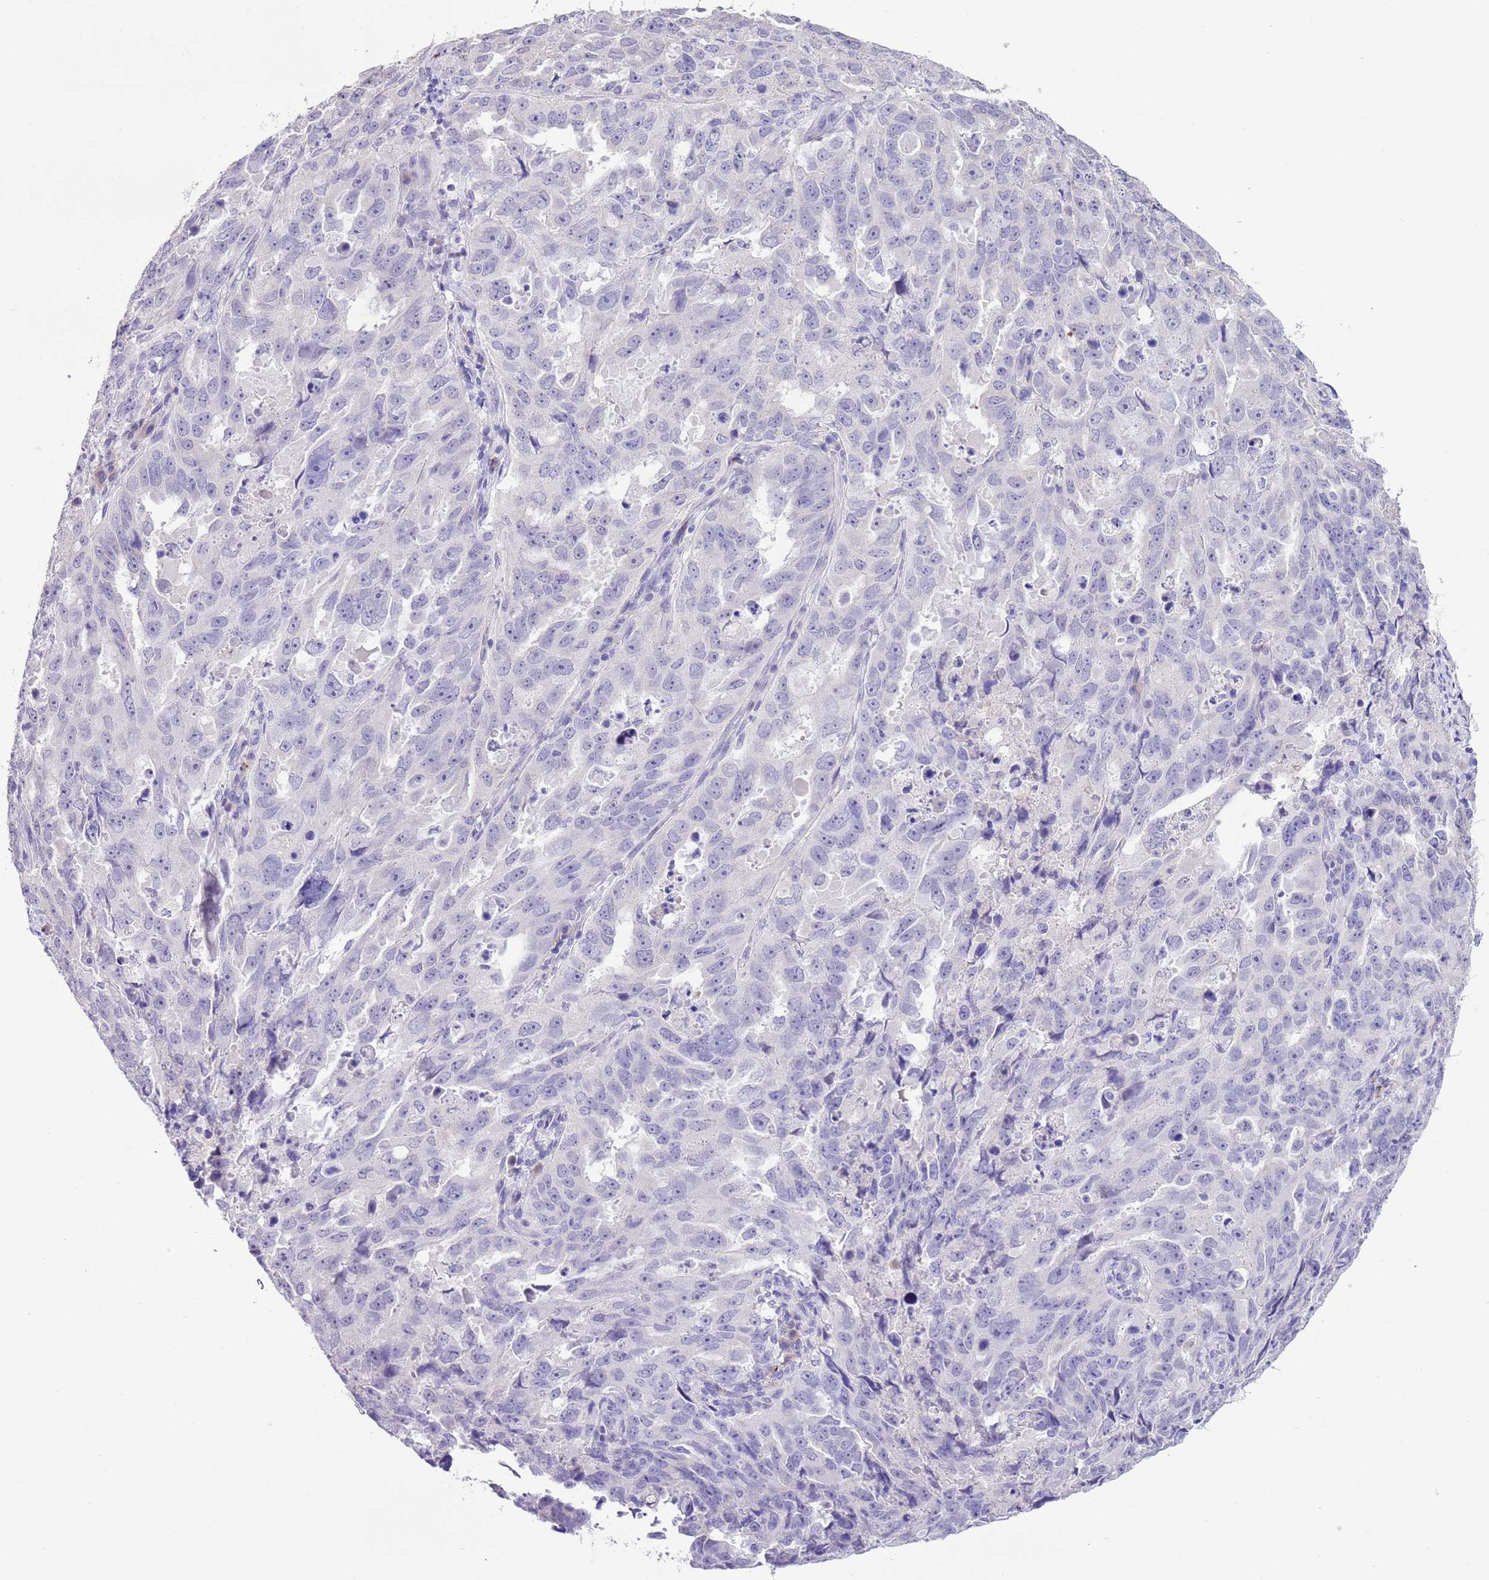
{"staining": {"intensity": "negative", "quantity": "none", "location": "none"}, "tissue": "endometrial cancer", "cell_type": "Tumor cells", "image_type": "cancer", "snomed": [{"axis": "morphology", "description": "Adenocarcinoma, NOS"}, {"axis": "topography", "description": "Endometrium"}], "caption": "This is a photomicrograph of immunohistochemistry (IHC) staining of endometrial adenocarcinoma, which shows no positivity in tumor cells. (Stains: DAB (3,3'-diaminobenzidine) IHC with hematoxylin counter stain, Microscopy: brightfield microscopy at high magnification).", "gene": "CLEC2A", "patient": {"sex": "female", "age": 65}}